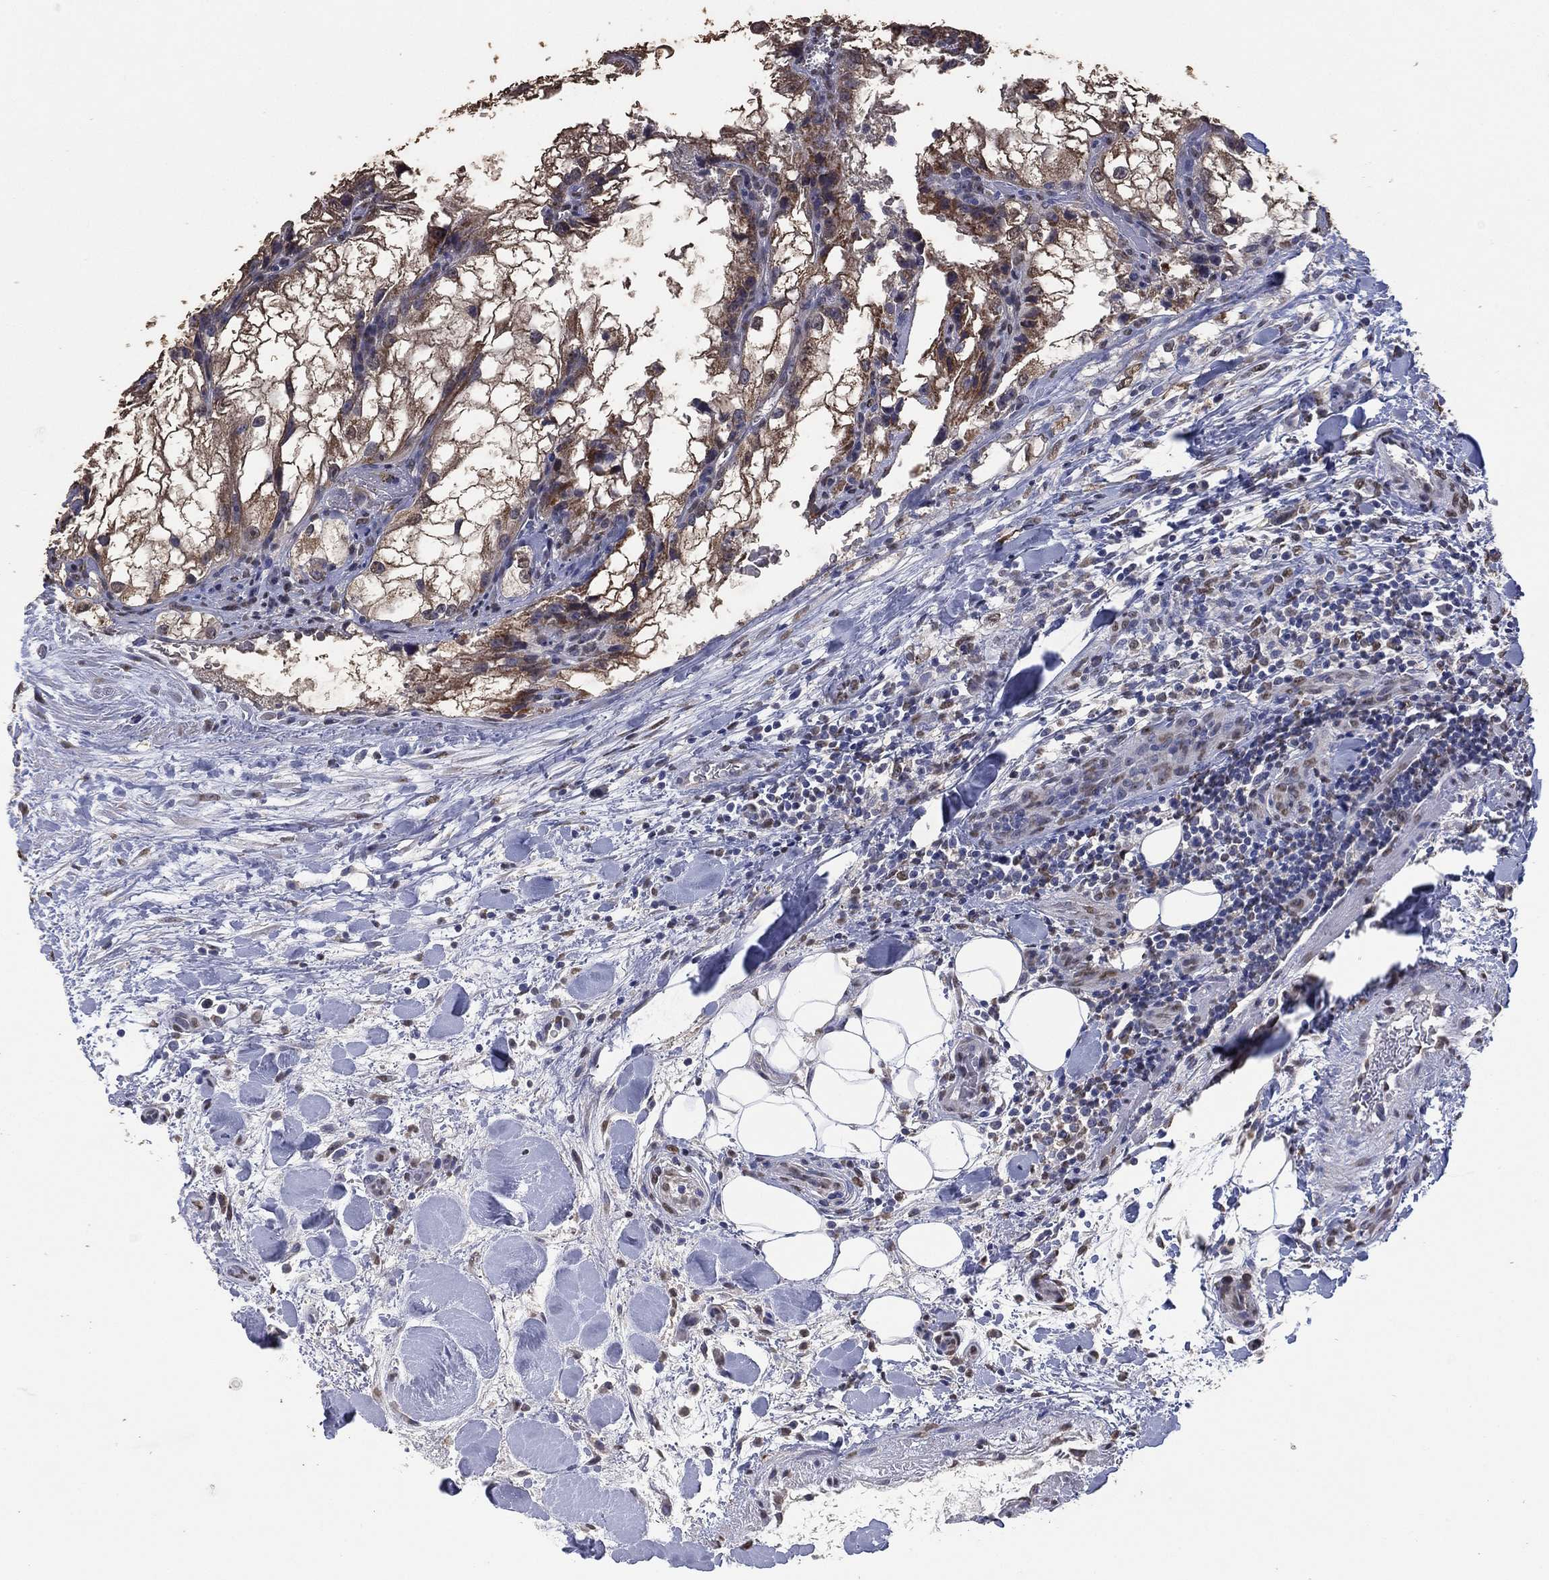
{"staining": {"intensity": "moderate", "quantity": ">75%", "location": "cytoplasmic/membranous"}, "tissue": "renal cancer", "cell_type": "Tumor cells", "image_type": "cancer", "snomed": [{"axis": "morphology", "description": "Adenocarcinoma, NOS"}, {"axis": "topography", "description": "Kidney"}], "caption": "Immunohistochemistry micrograph of neoplastic tissue: renal cancer (adenocarcinoma) stained using IHC exhibits medium levels of moderate protein expression localized specifically in the cytoplasmic/membranous of tumor cells, appearing as a cytoplasmic/membranous brown color.", "gene": "ALDH7A1", "patient": {"sex": "male", "age": 59}}